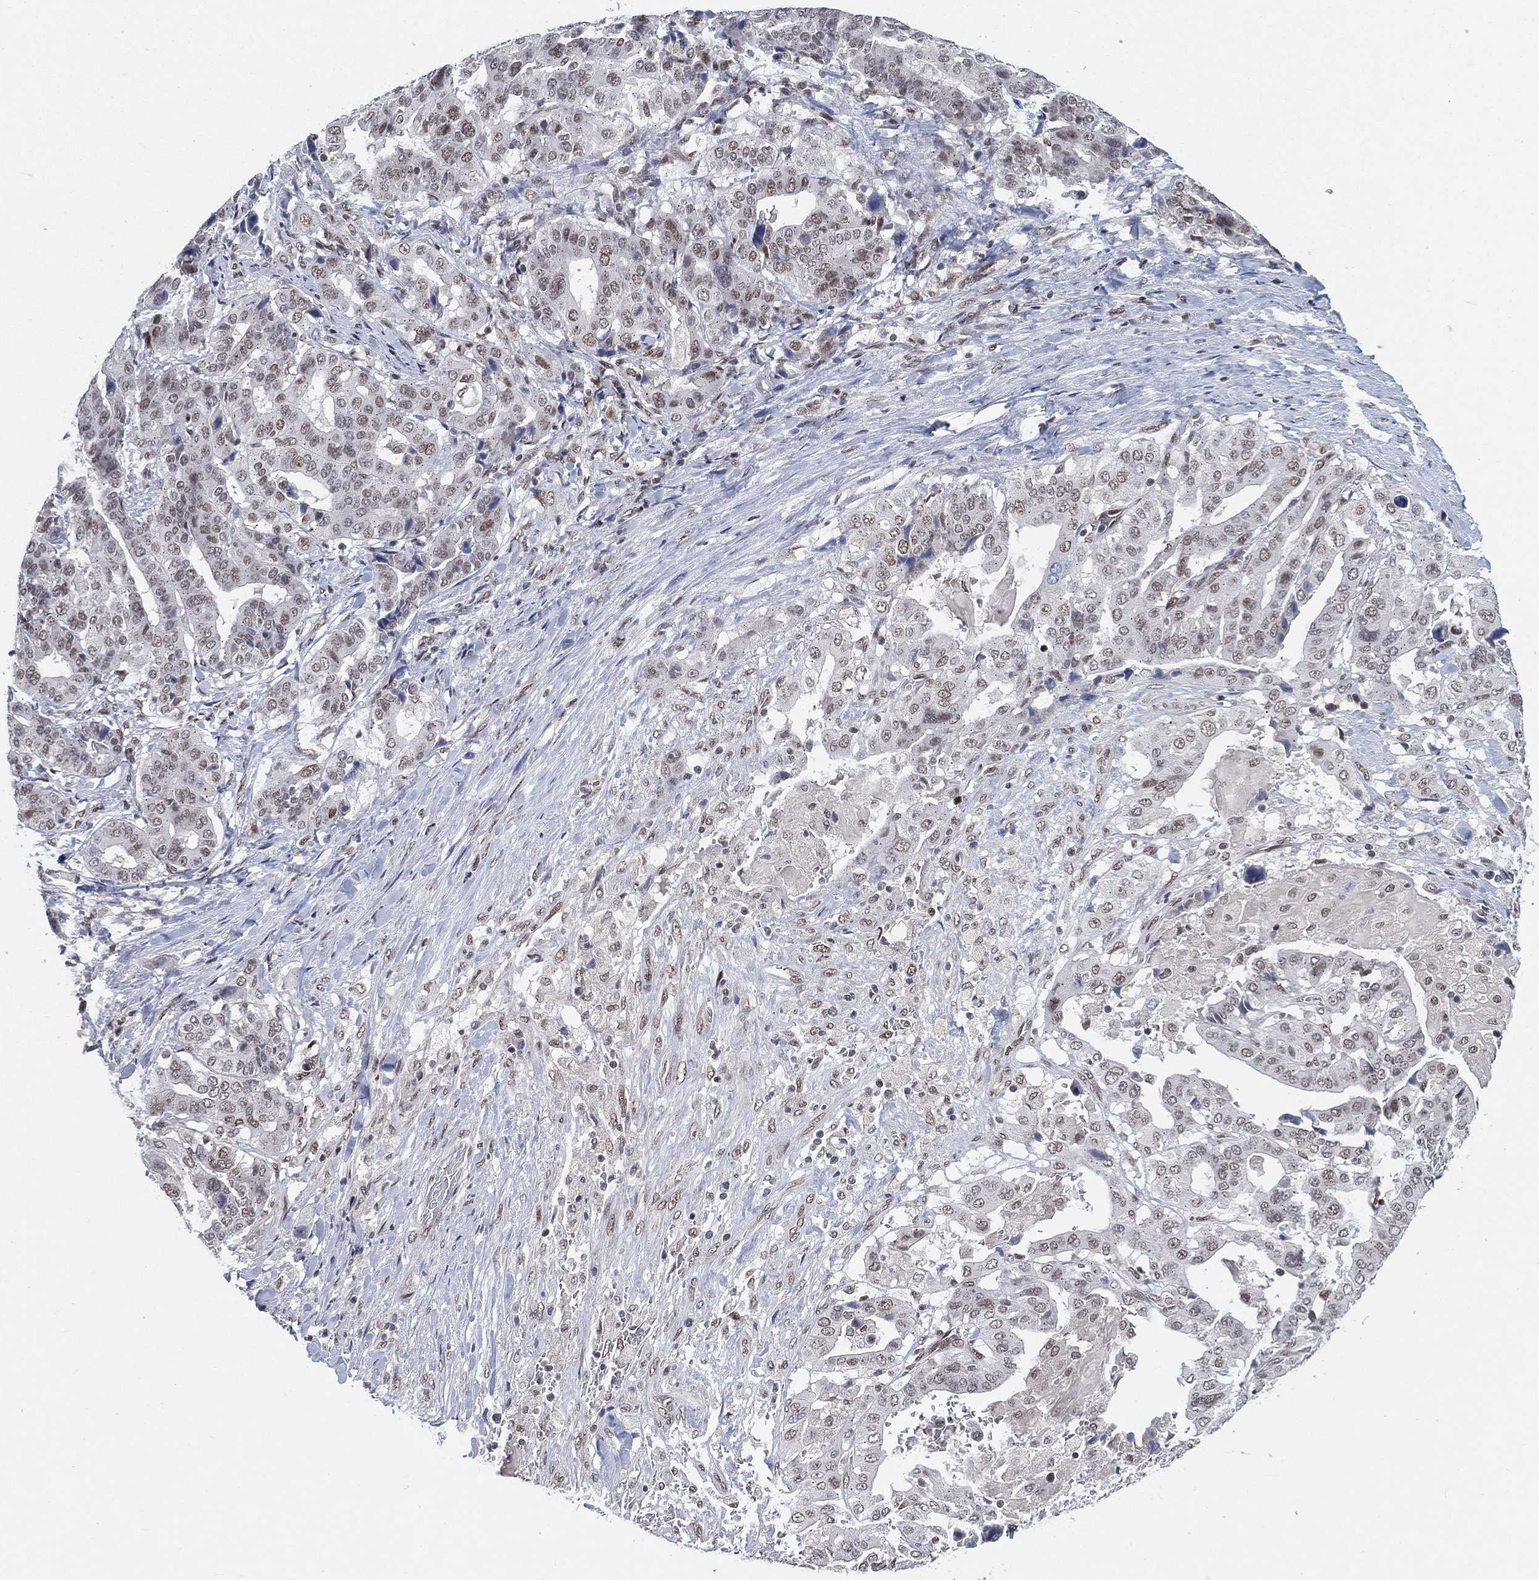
{"staining": {"intensity": "negative", "quantity": "none", "location": "none"}, "tissue": "stomach cancer", "cell_type": "Tumor cells", "image_type": "cancer", "snomed": [{"axis": "morphology", "description": "Adenocarcinoma, NOS"}, {"axis": "topography", "description": "Stomach"}], "caption": "Immunohistochemistry micrograph of neoplastic tissue: stomach adenocarcinoma stained with DAB demonstrates no significant protein expression in tumor cells. (DAB (3,3'-diaminobenzidine) immunohistochemistry with hematoxylin counter stain).", "gene": "YLPM1", "patient": {"sex": "male", "age": 48}}